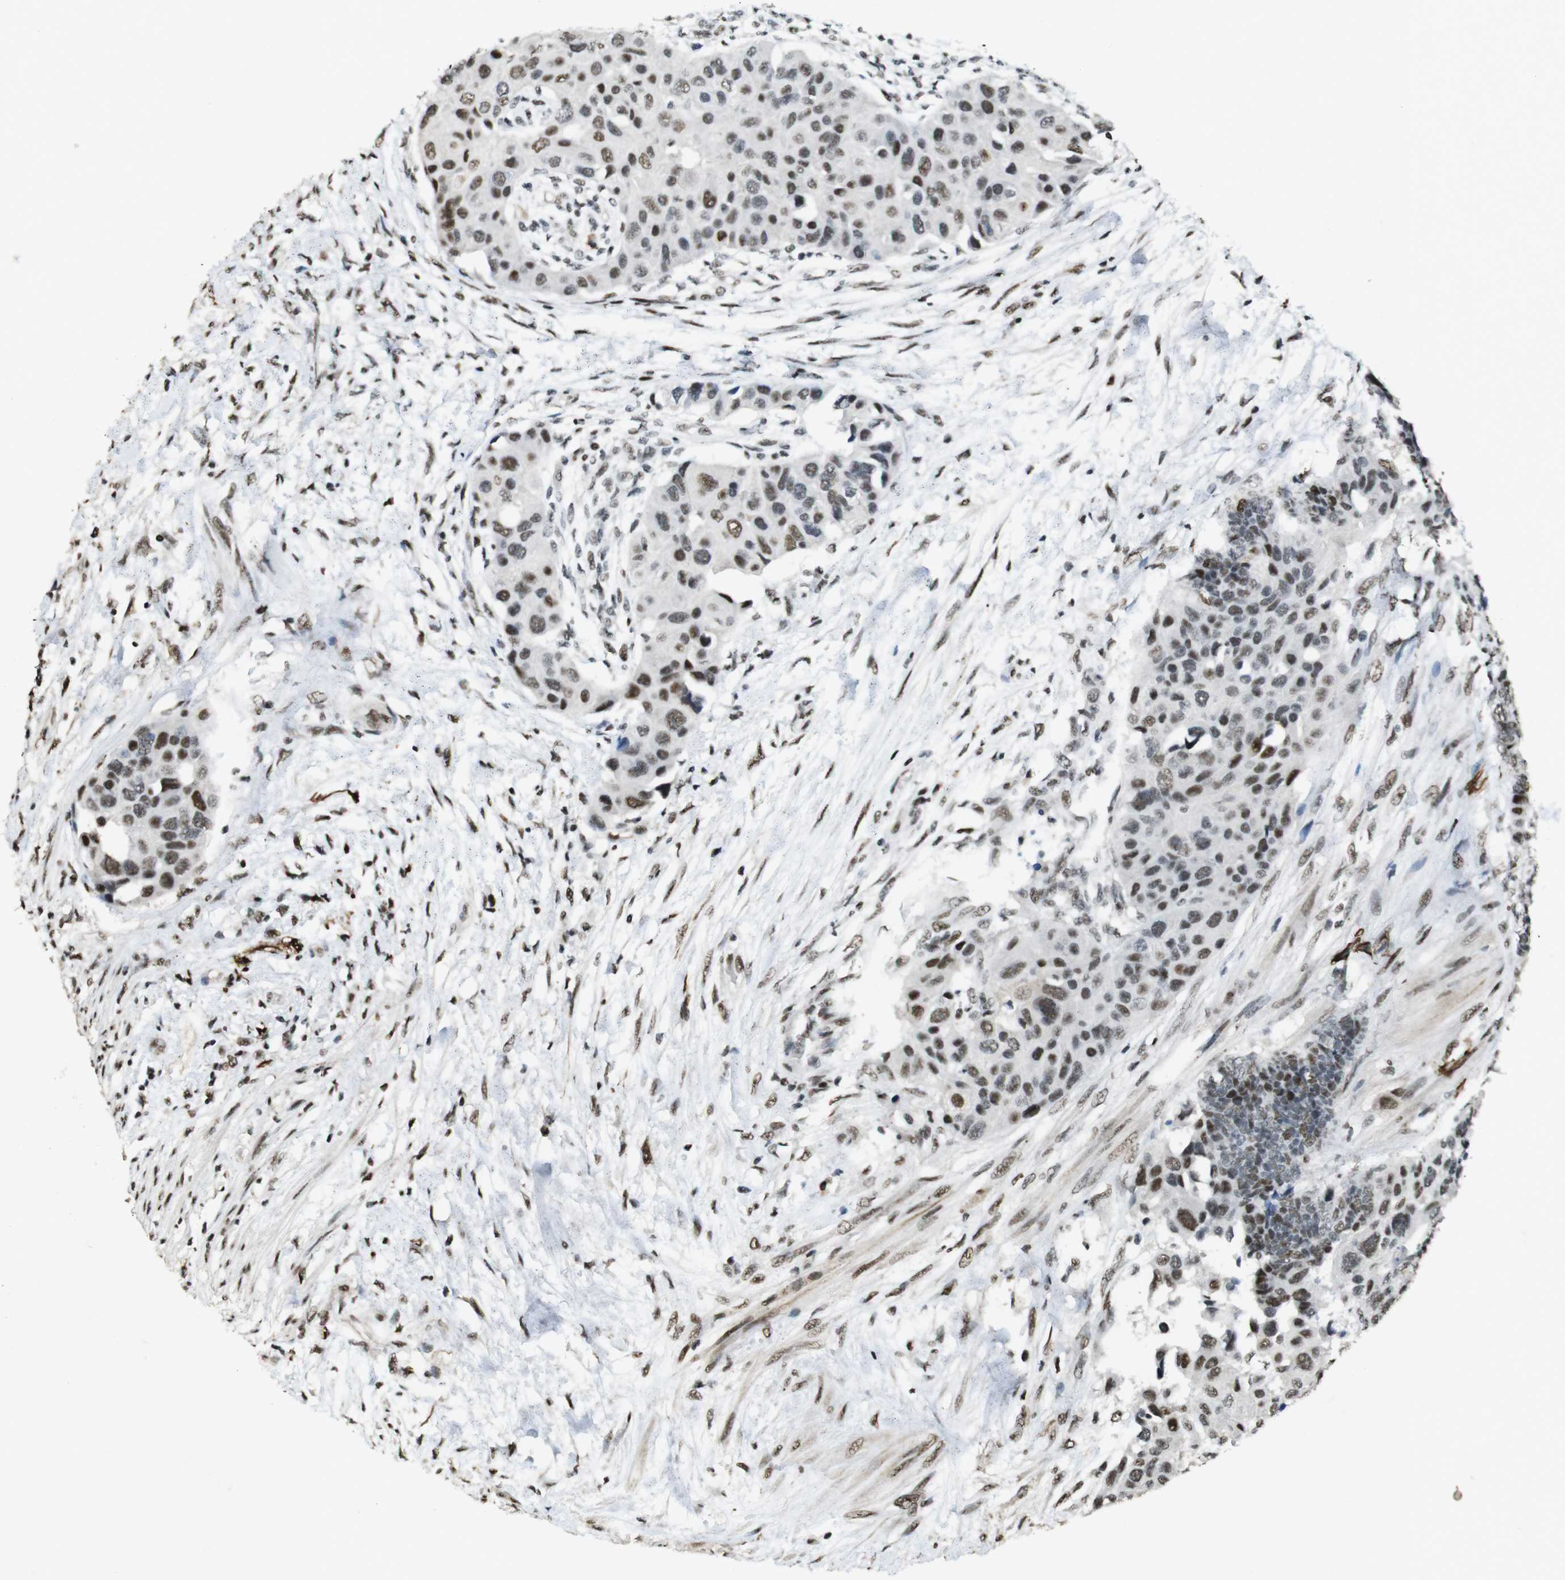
{"staining": {"intensity": "moderate", "quantity": "25%-75%", "location": "nuclear"}, "tissue": "colorectal cancer", "cell_type": "Tumor cells", "image_type": "cancer", "snomed": [{"axis": "morphology", "description": "Adenocarcinoma, NOS"}, {"axis": "topography", "description": "Rectum"}], "caption": "A medium amount of moderate nuclear expression is appreciated in approximately 25%-75% of tumor cells in colorectal cancer tissue.", "gene": "CSNK2B", "patient": {"sex": "male", "age": 51}}